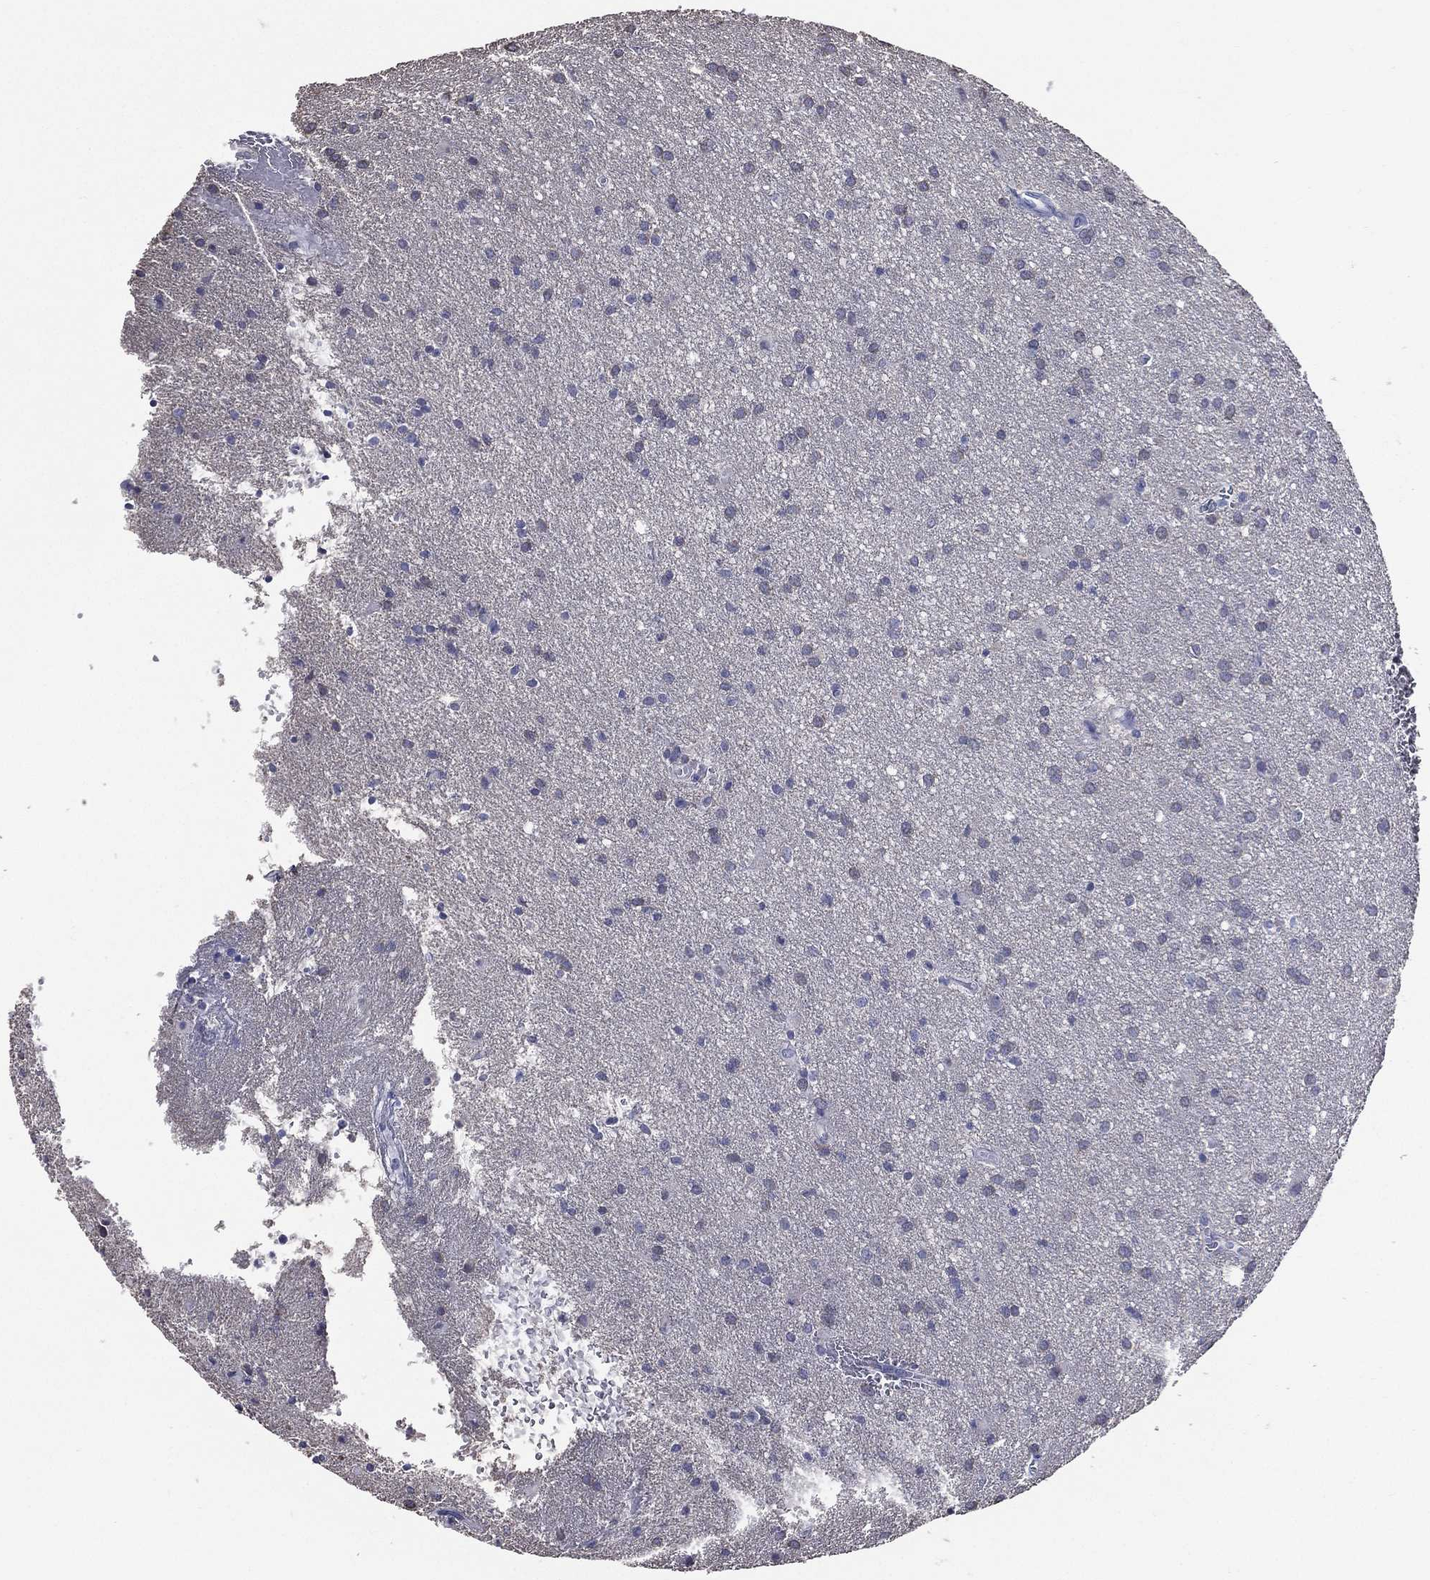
{"staining": {"intensity": "negative", "quantity": "none", "location": "none"}, "tissue": "glioma", "cell_type": "Tumor cells", "image_type": "cancer", "snomed": [{"axis": "morphology", "description": "Glioma, malignant, Low grade"}, {"axis": "topography", "description": "Brain"}], "caption": "A high-resolution histopathology image shows immunohistochemistry staining of malignant glioma (low-grade), which demonstrates no significant positivity in tumor cells. (Immunohistochemistry (ihc), brightfield microscopy, high magnification).", "gene": "DPYS", "patient": {"sex": "male", "age": 58}}